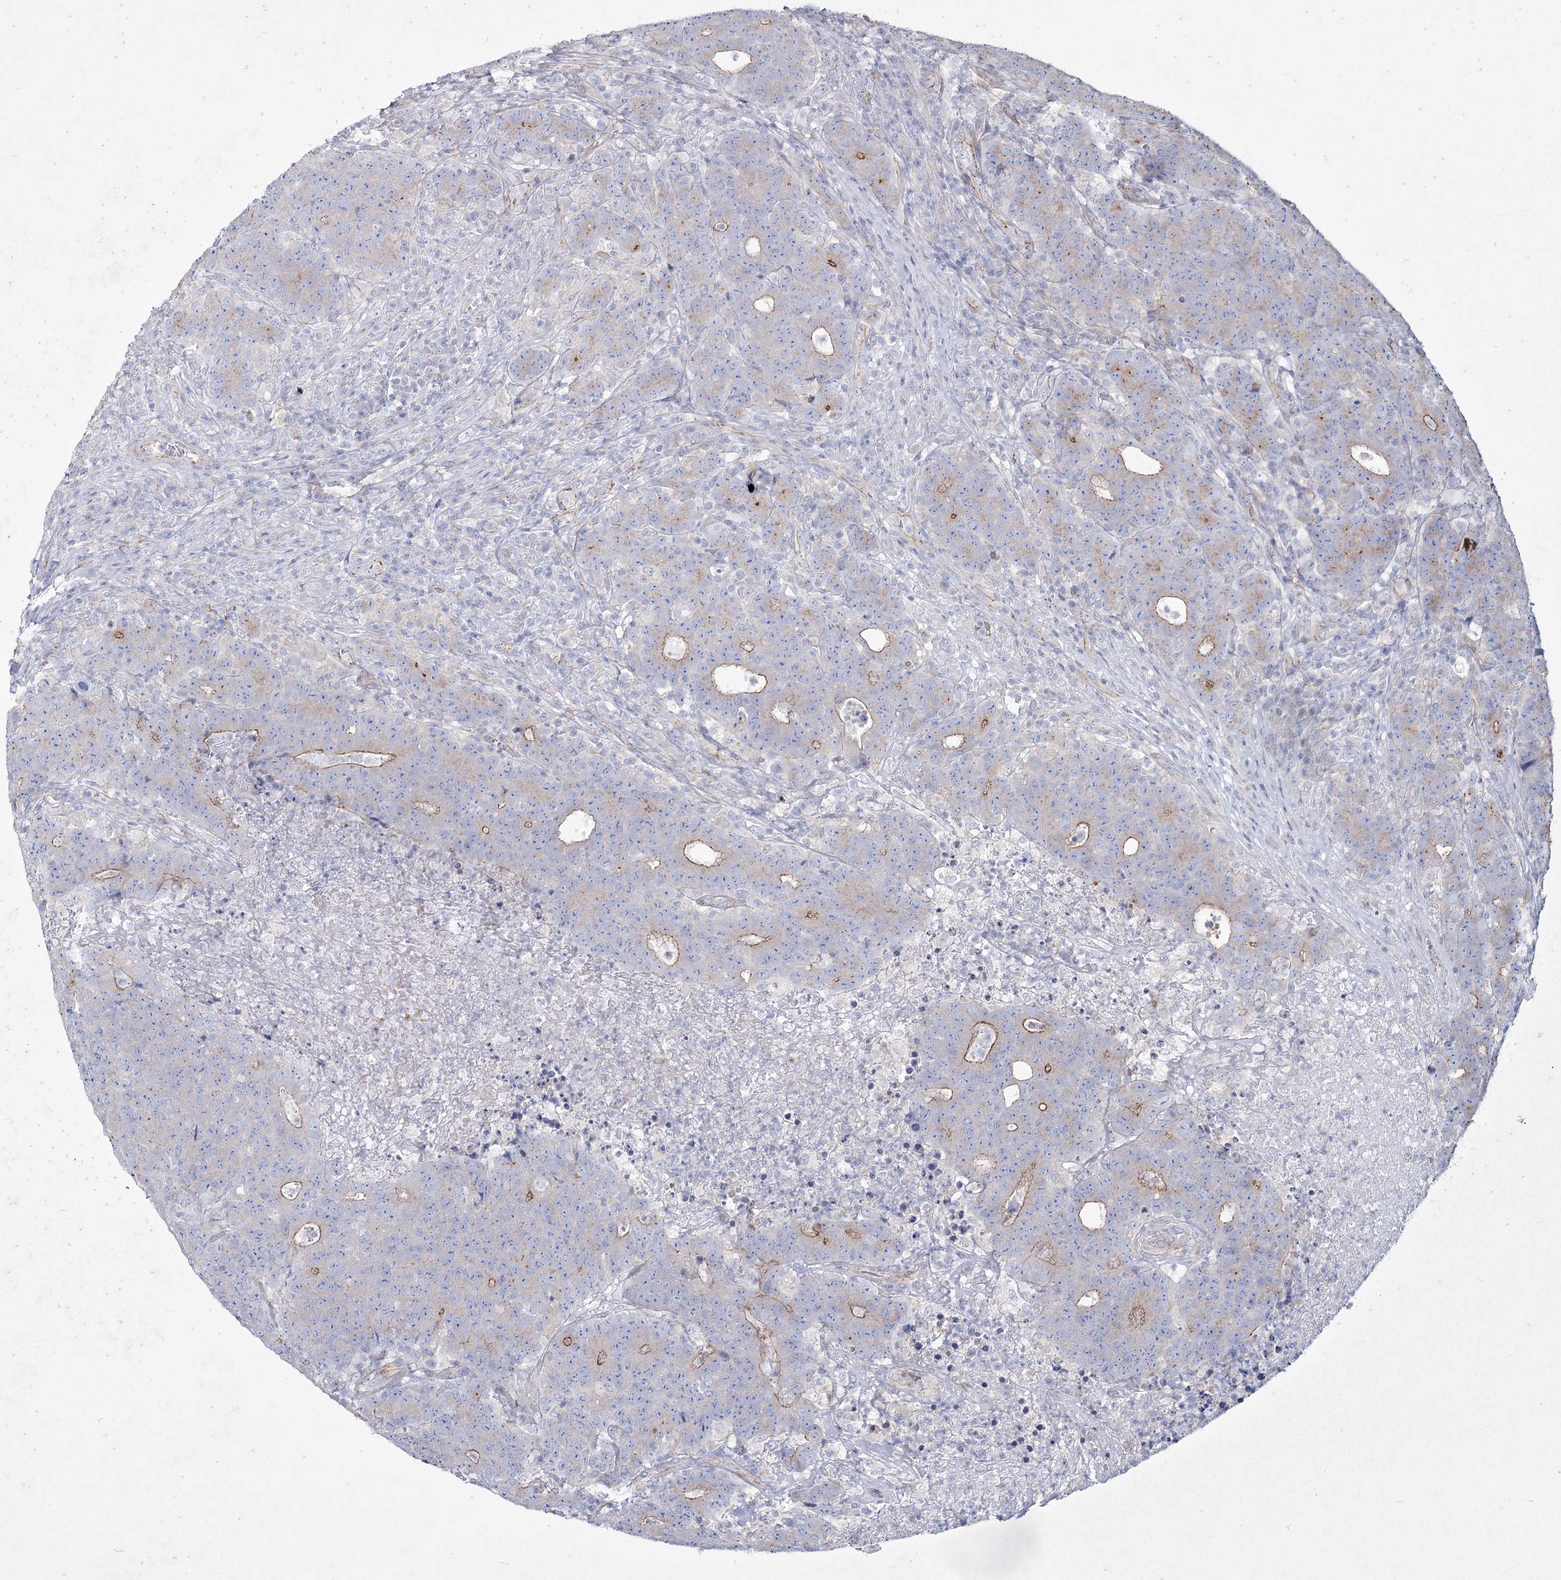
{"staining": {"intensity": "moderate", "quantity": "<25%", "location": "cytoplasmic/membranous"}, "tissue": "colorectal cancer", "cell_type": "Tumor cells", "image_type": "cancer", "snomed": [{"axis": "morphology", "description": "Adenocarcinoma, NOS"}, {"axis": "topography", "description": "Colon"}], "caption": "The image displays a brown stain indicating the presence of a protein in the cytoplasmic/membranous of tumor cells in colorectal adenocarcinoma.", "gene": "LDLRAD3", "patient": {"sex": "female", "age": 75}}